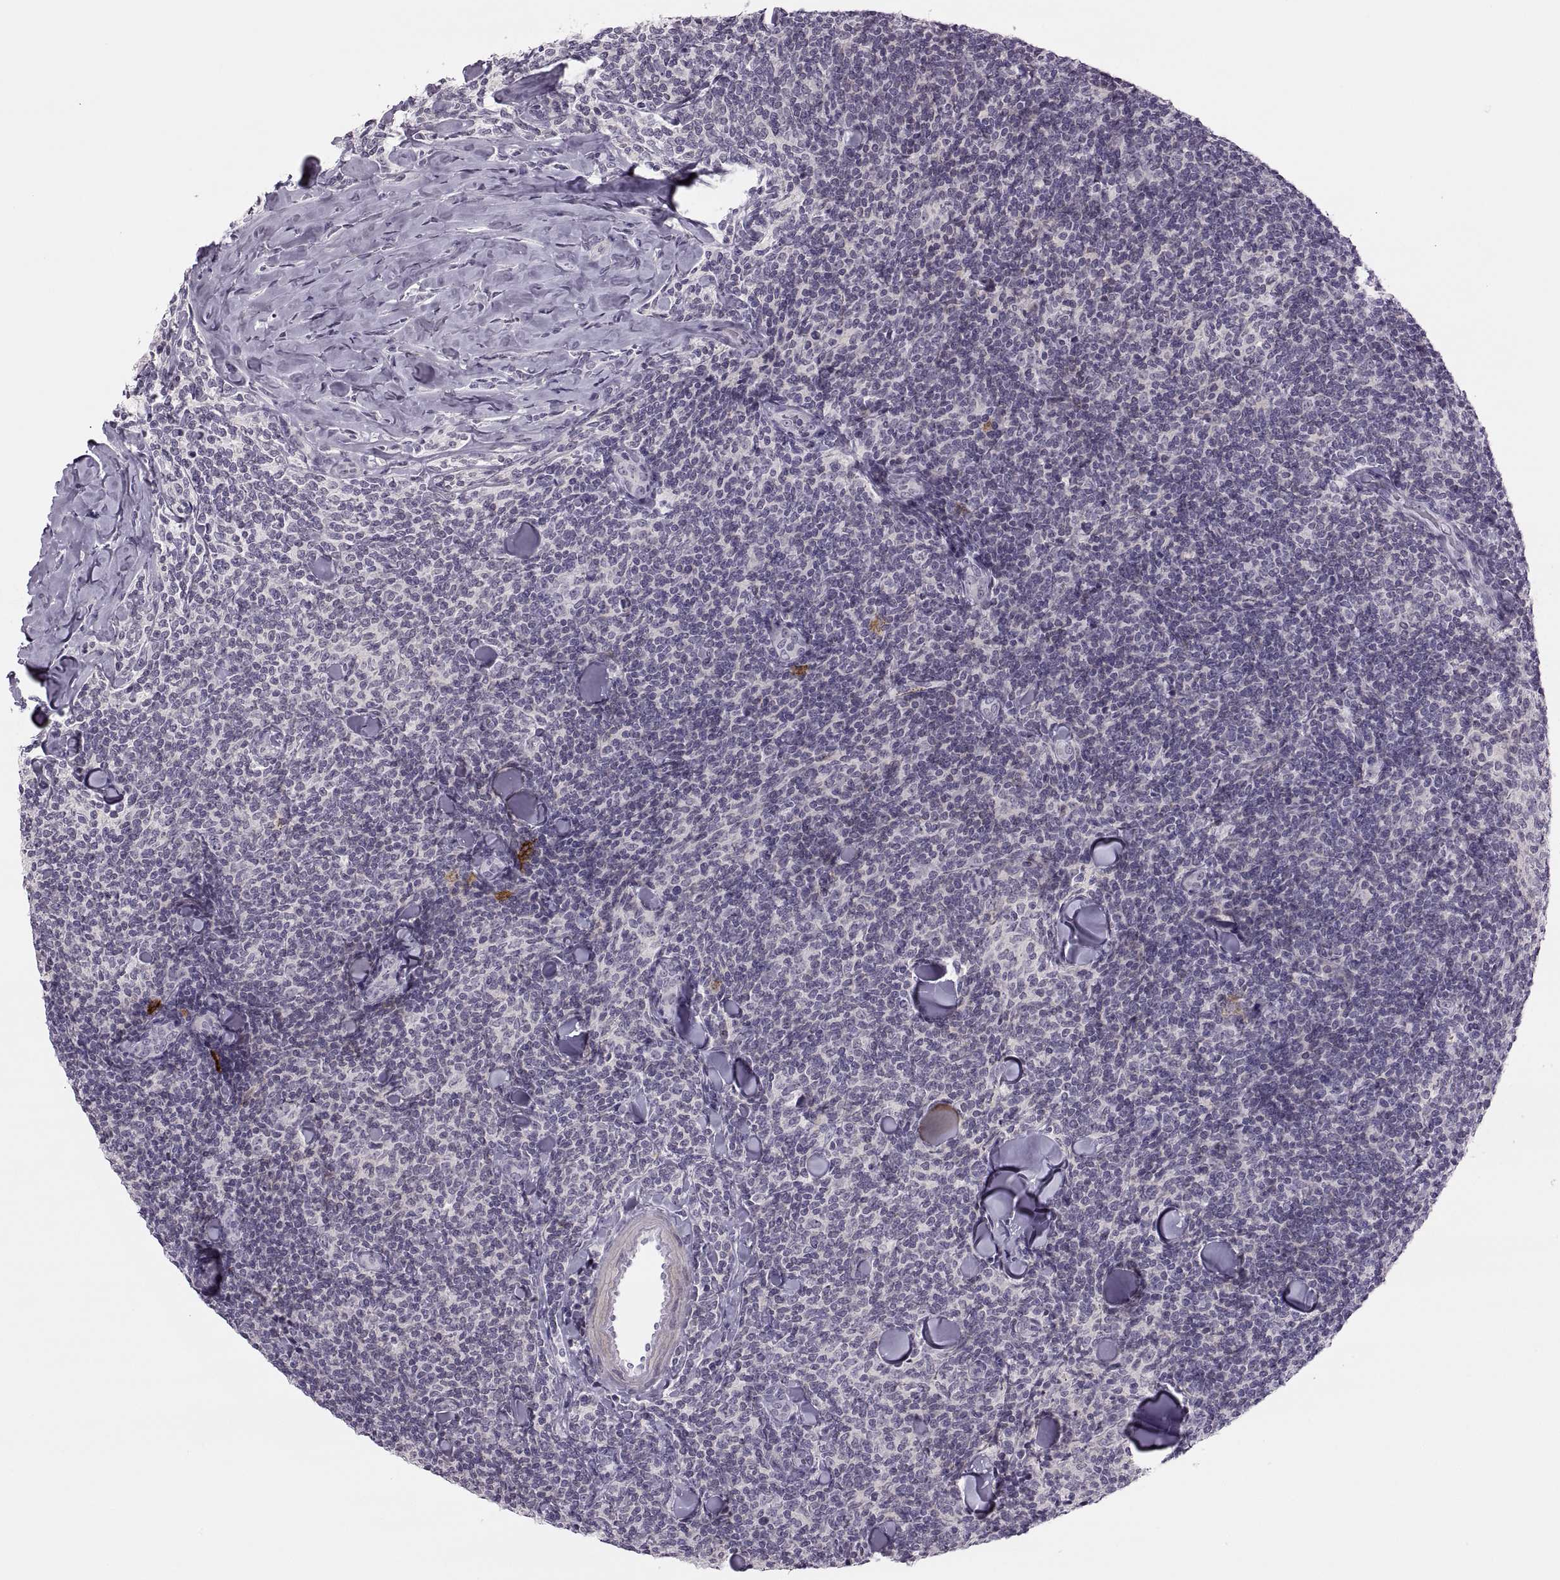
{"staining": {"intensity": "negative", "quantity": "none", "location": "none"}, "tissue": "lymphoma", "cell_type": "Tumor cells", "image_type": "cancer", "snomed": [{"axis": "morphology", "description": "Malignant lymphoma, non-Hodgkin's type, Low grade"}, {"axis": "topography", "description": "Lymph node"}], "caption": "DAB immunohistochemical staining of human lymphoma shows no significant expression in tumor cells.", "gene": "CHCT1", "patient": {"sex": "female", "age": 56}}